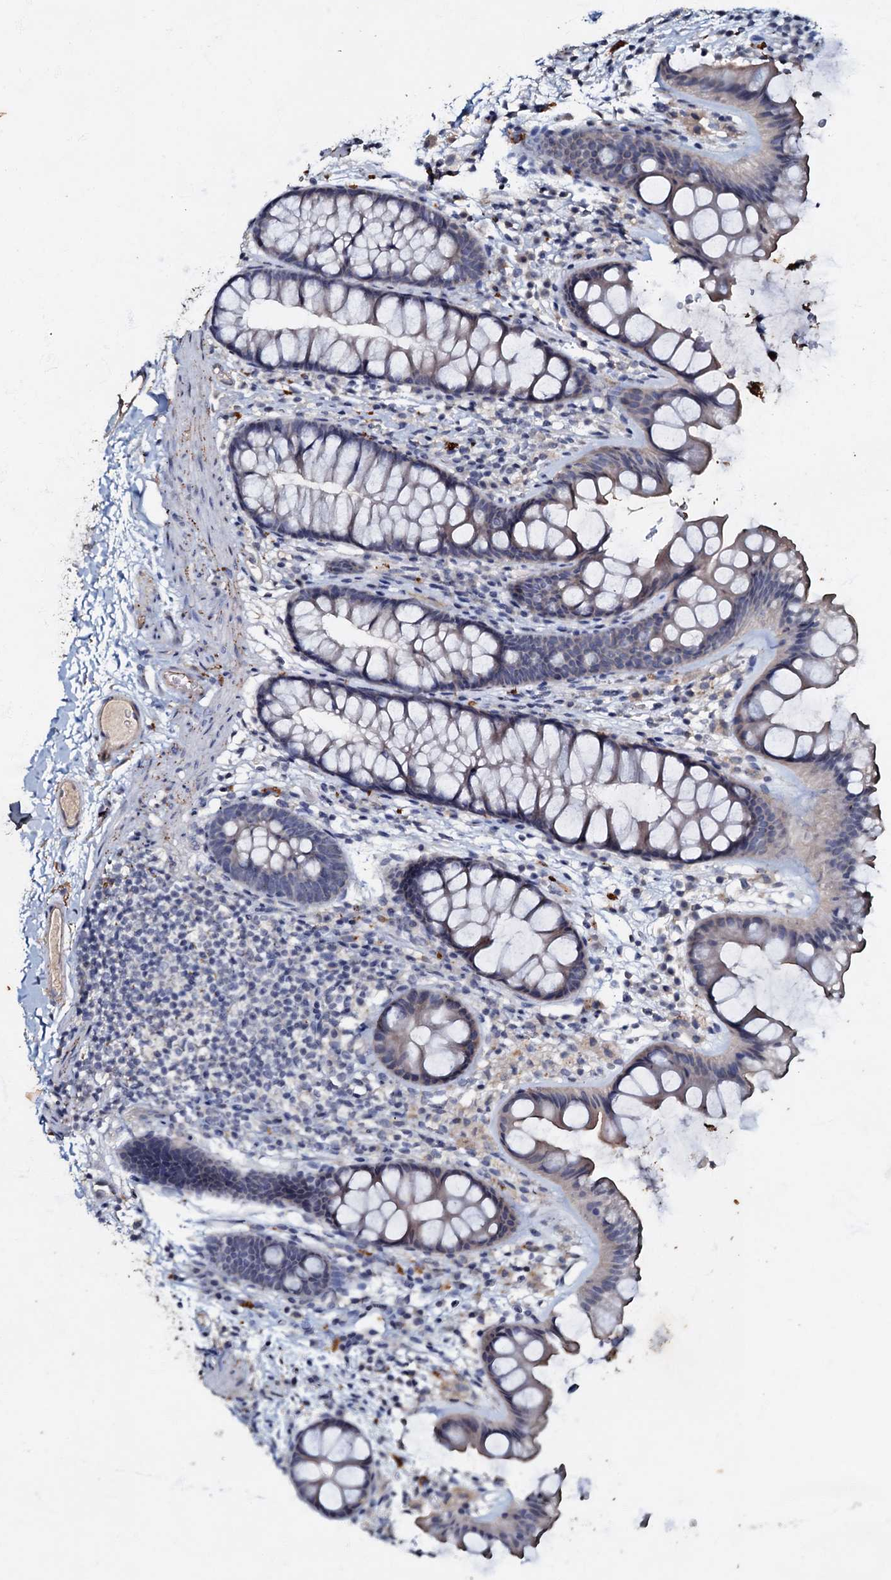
{"staining": {"intensity": "moderate", "quantity": ">75%", "location": "cytoplasmic/membranous"}, "tissue": "colon", "cell_type": "Endothelial cells", "image_type": "normal", "snomed": [{"axis": "morphology", "description": "Normal tissue, NOS"}, {"axis": "topography", "description": "Colon"}], "caption": "A micrograph of colon stained for a protein displays moderate cytoplasmic/membranous brown staining in endothelial cells. (DAB IHC with brightfield microscopy, high magnification).", "gene": "MANSC4", "patient": {"sex": "female", "age": 62}}